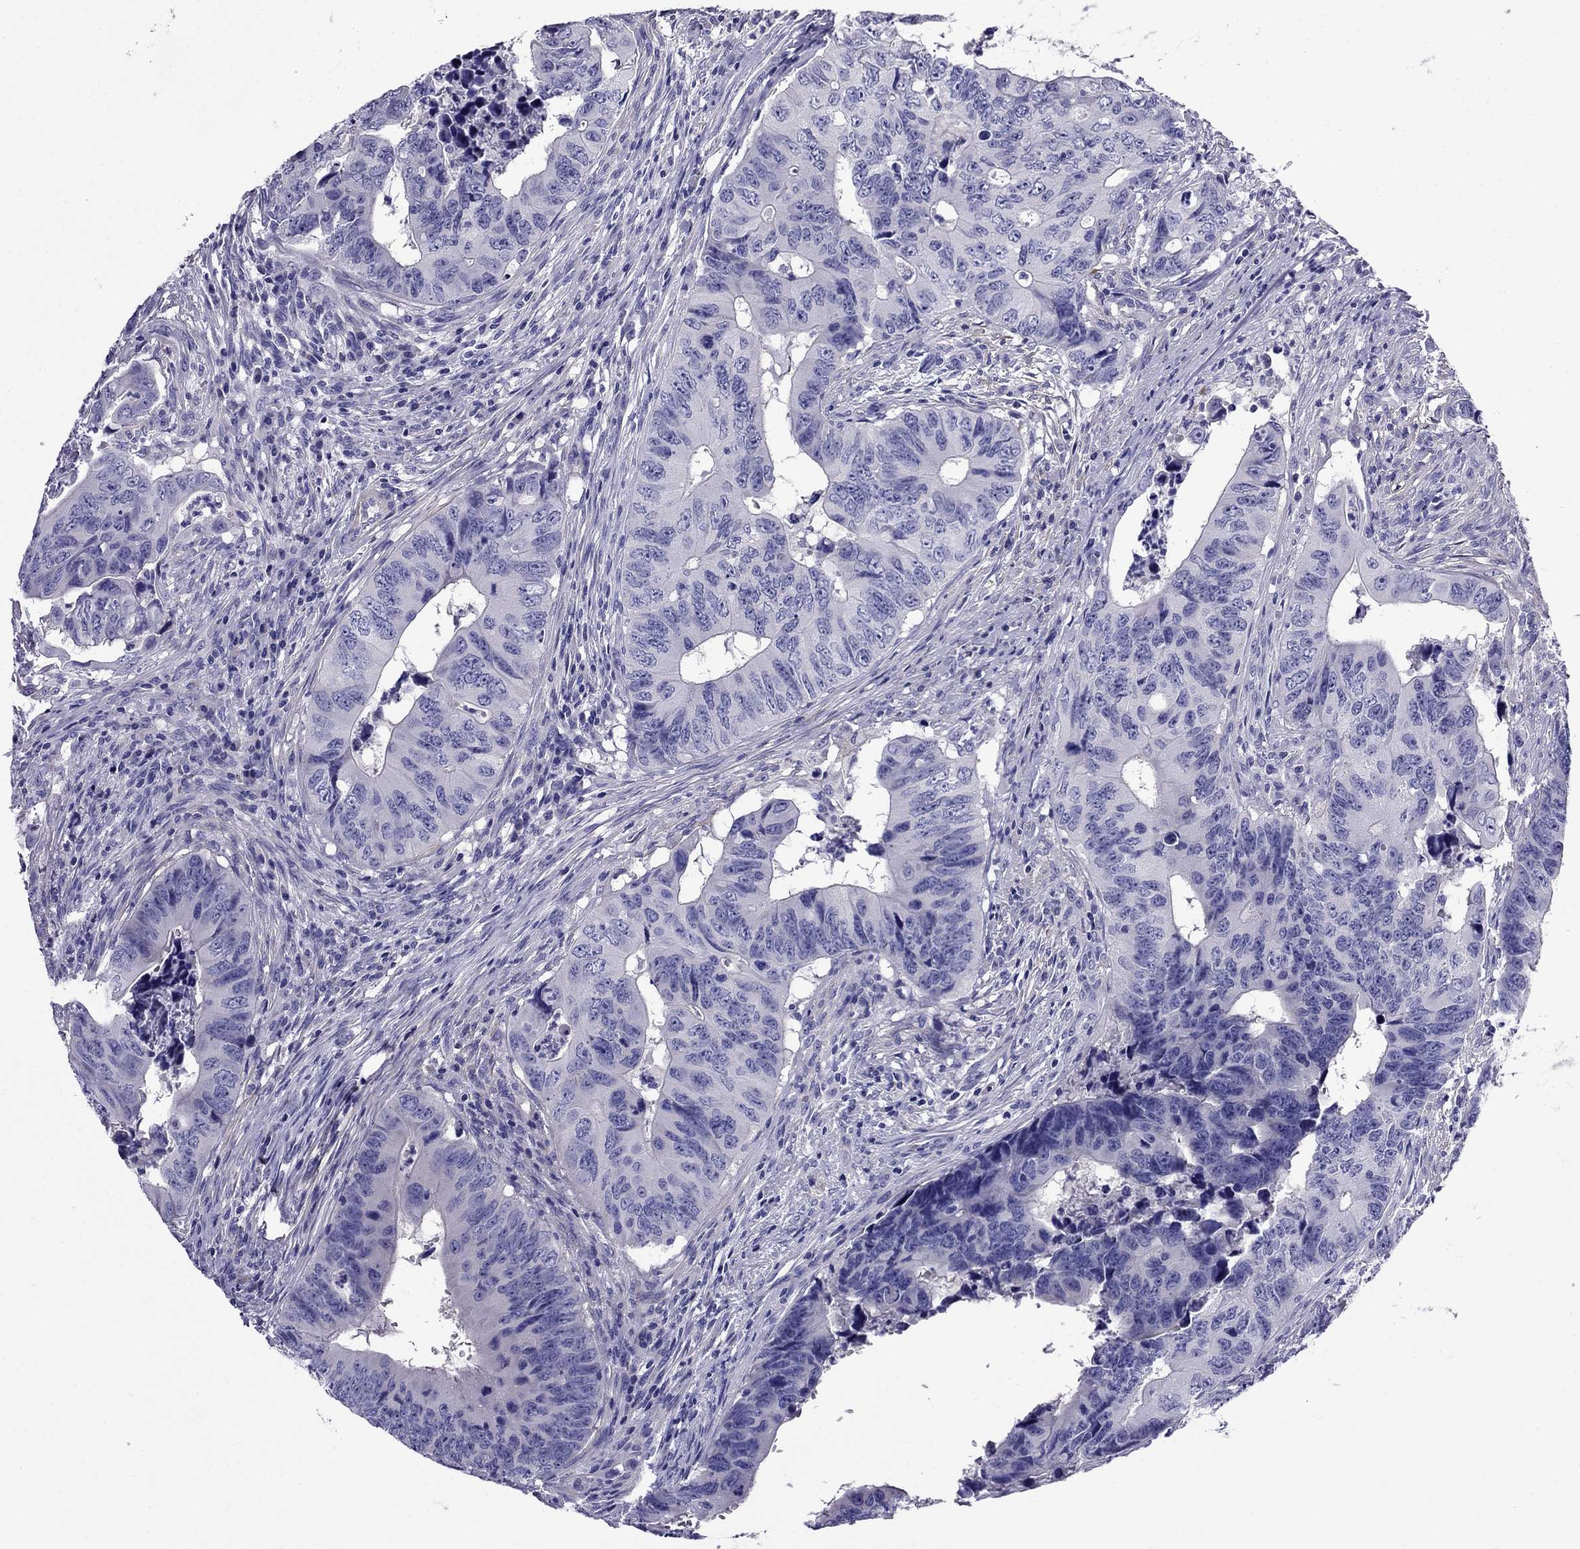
{"staining": {"intensity": "negative", "quantity": "none", "location": "none"}, "tissue": "colorectal cancer", "cell_type": "Tumor cells", "image_type": "cancer", "snomed": [{"axis": "morphology", "description": "Adenocarcinoma, NOS"}, {"axis": "topography", "description": "Colon"}], "caption": "Tumor cells are negative for brown protein staining in colorectal cancer (adenocarcinoma).", "gene": "GPR50", "patient": {"sex": "female", "age": 82}}